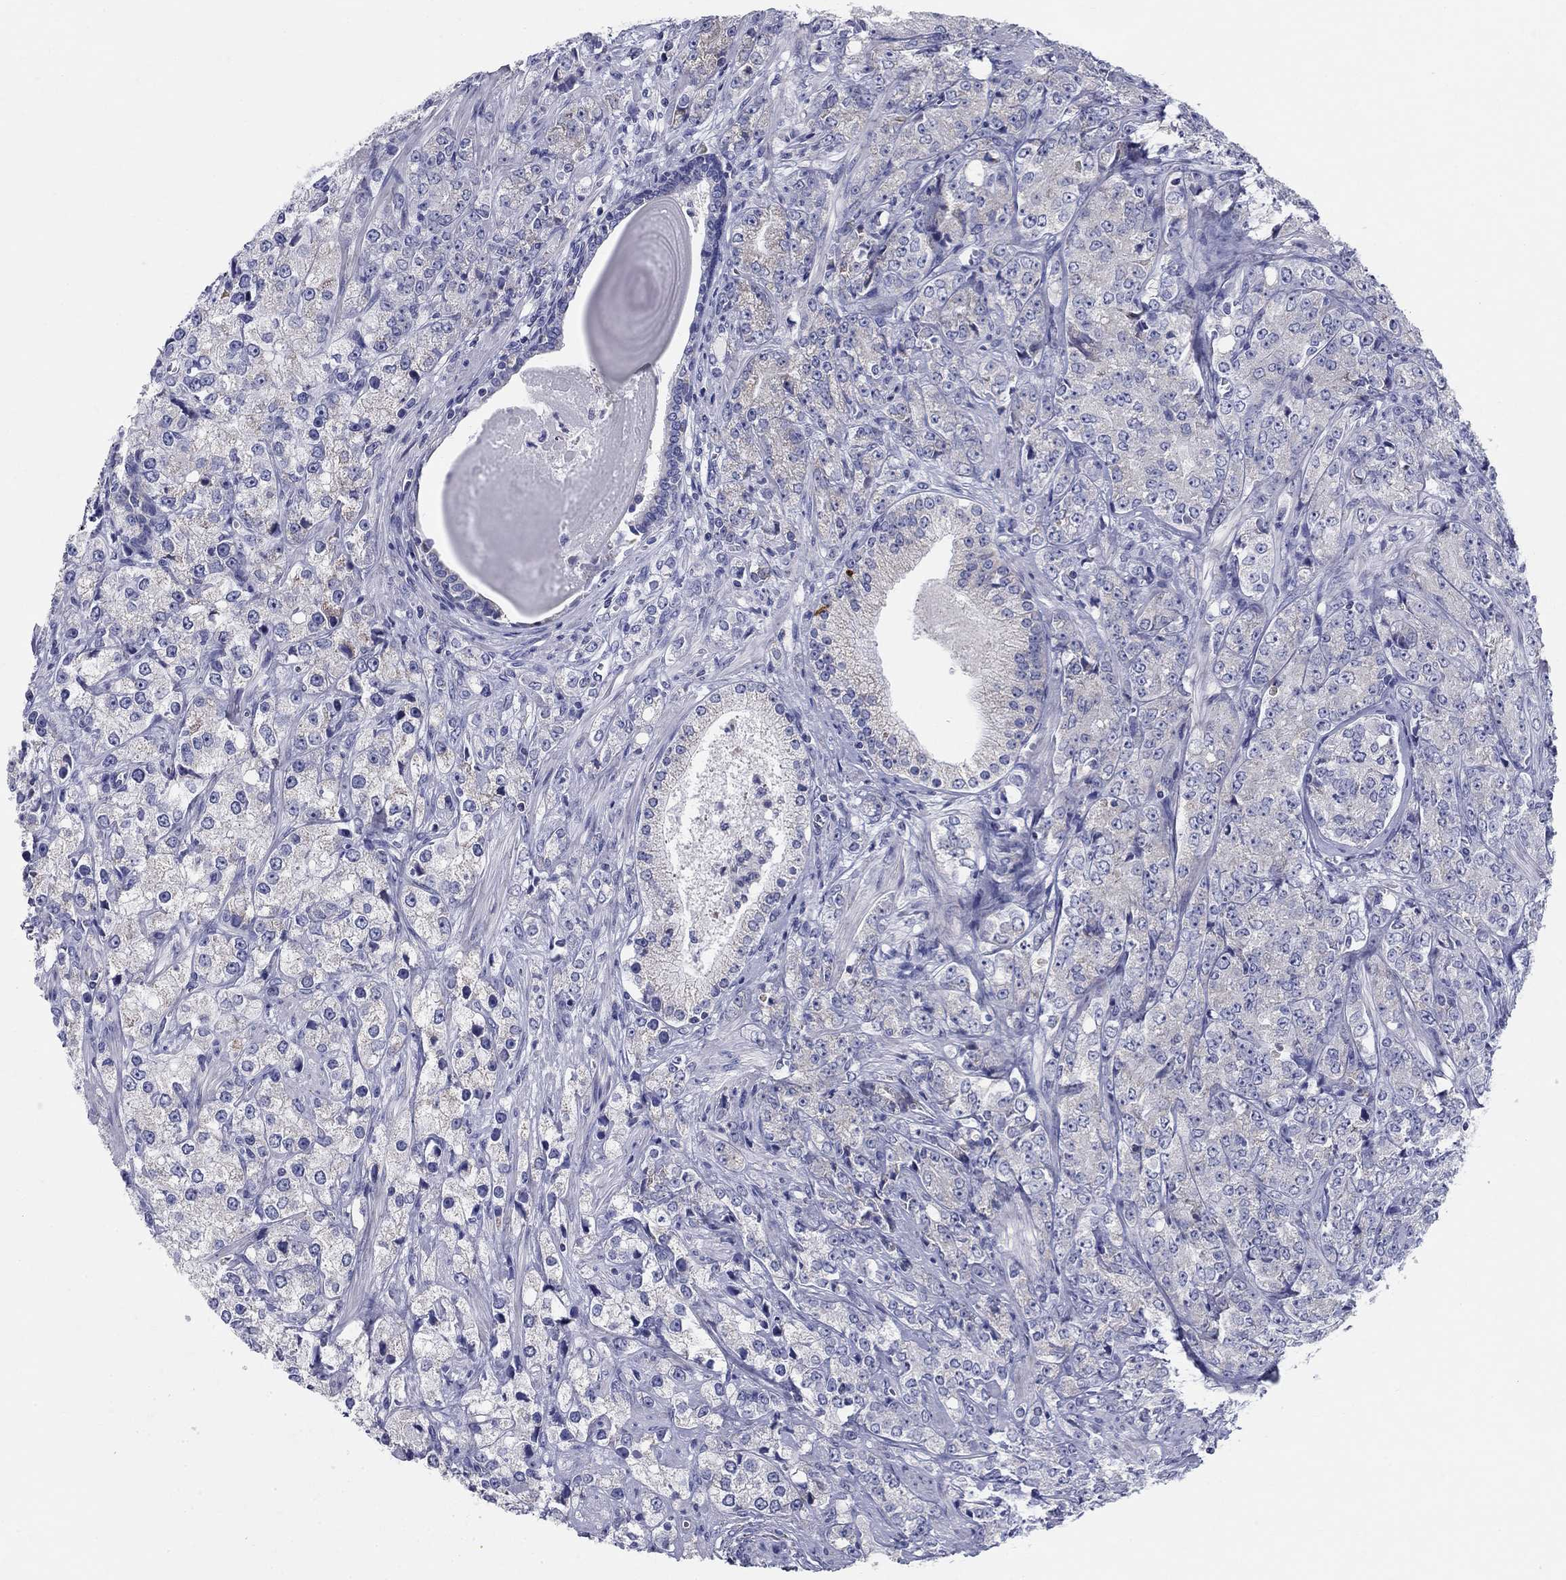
{"staining": {"intensity": "negative", "quantity": "none", "location": "none"}, "tissue": "prostate cancer", "cell_type": "Tumor cells", "image_type": "cancer", "snomed": [{"axis": "morphology", "description": "Adenocarcinoma, NOS"}, {"axis": "topography", "description": "Prostate and seminal vesicle, NOS"}, {"axis": "topography", "description": "Prostate"}], "caption": "IHC histopathology image of neoplastic tissue: adenocarcinoma (prostate) stained with DAB shows no significant protein positivity in tumor cells.", "gene": "UPB1", "patient": {"sex": "male", "age": 68}}